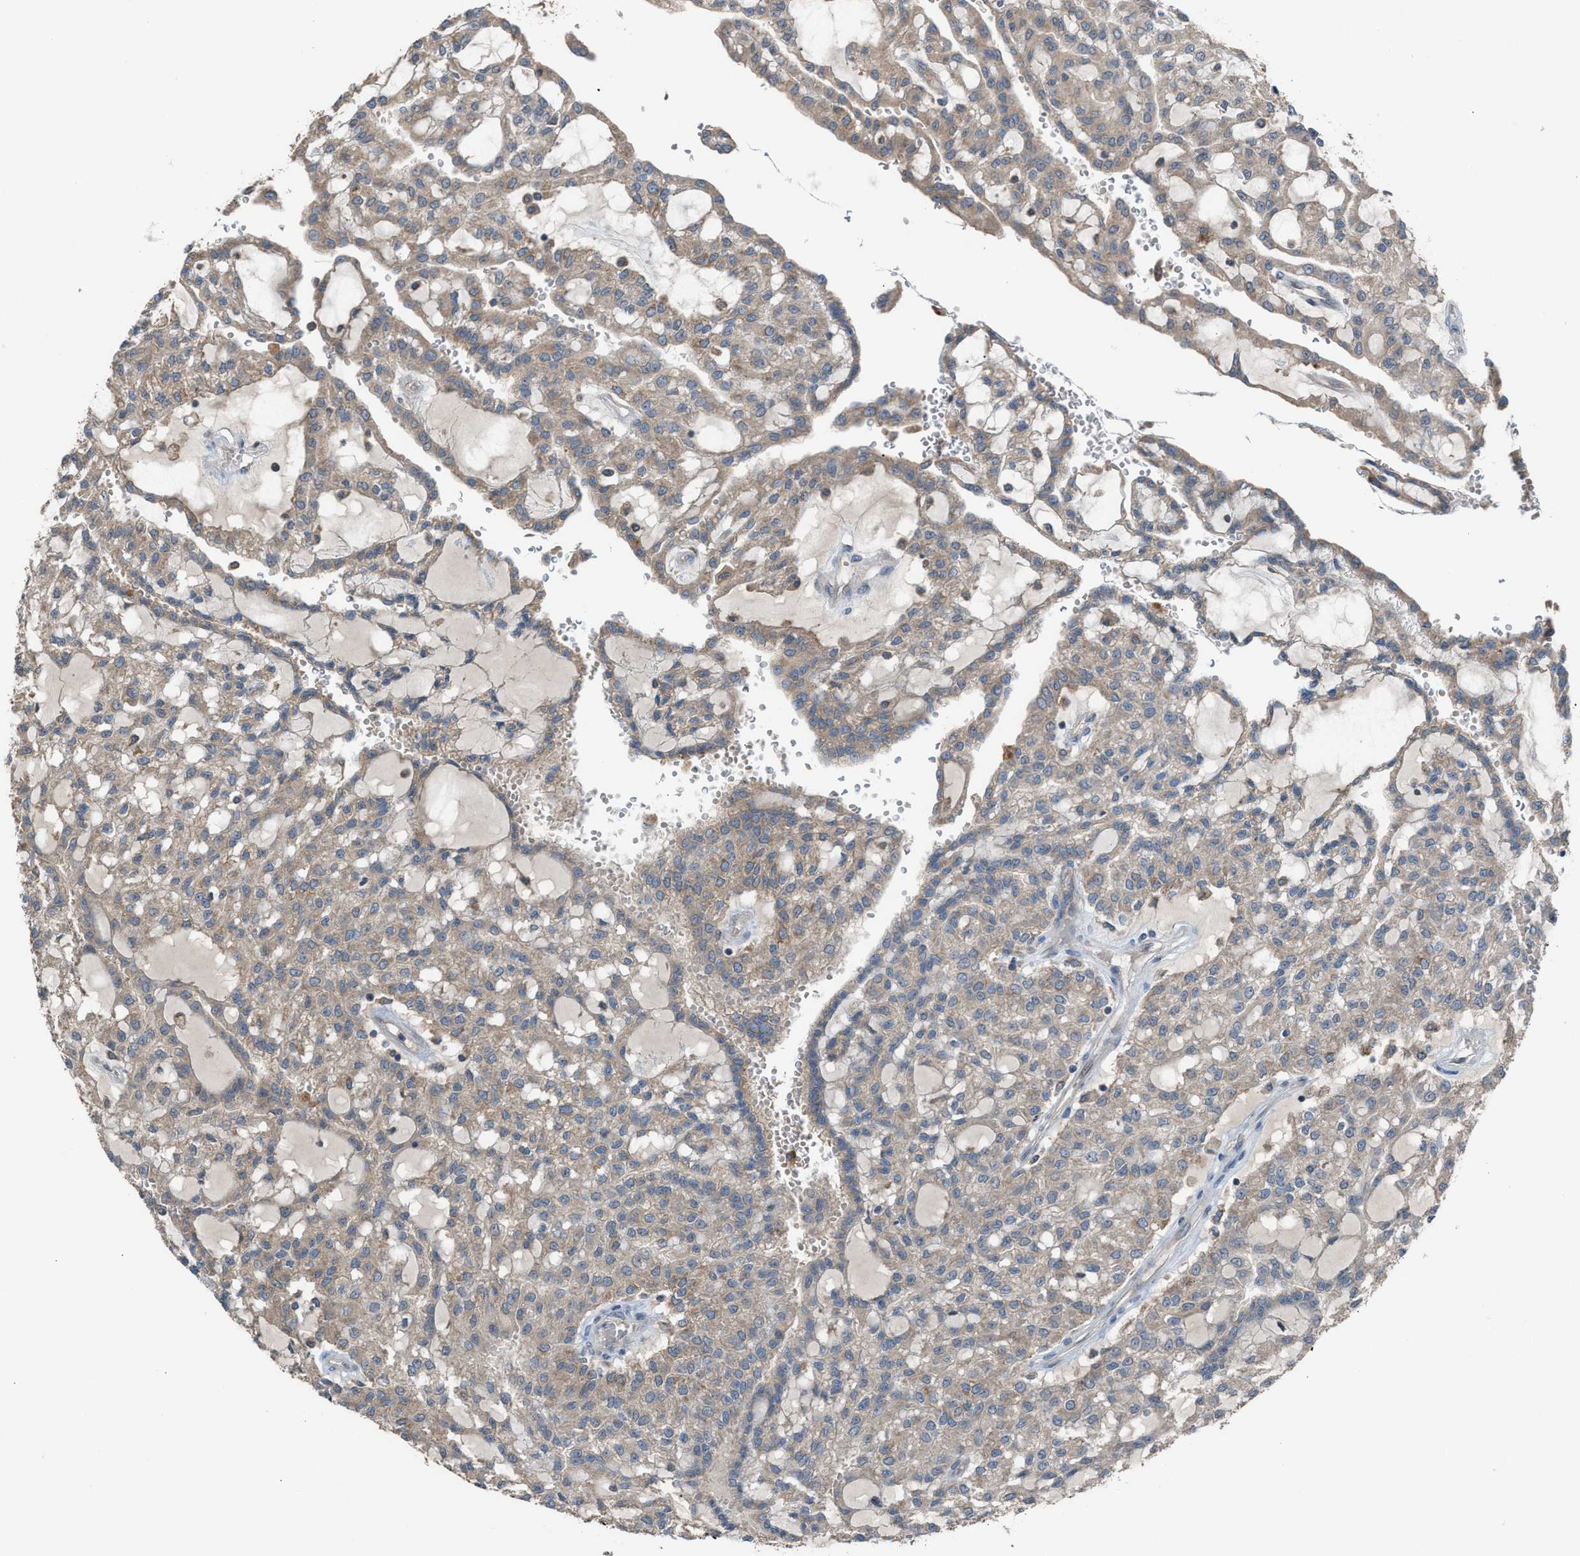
{"staining": {"intensity": "weak", "quantity": ">75%", "location": "cytoplasmic/membranous"}, "tissue": "renal cancer", "cell_type": "Tumor cells", "image_type": "cancer", "snomed": [{"axis": "morphology", "description": "Adenocarcinoma, NOS"}, {"axis": "topography", "description": "Kidney"}], "caption": "Immunohistochemical staining of human renal cancer shows low levels of weak cytoplasmic/membranous staining in approximately >75% of tumor cells.", "gene": "TPK1", "patient": {"sex": "male", "age": 63}}